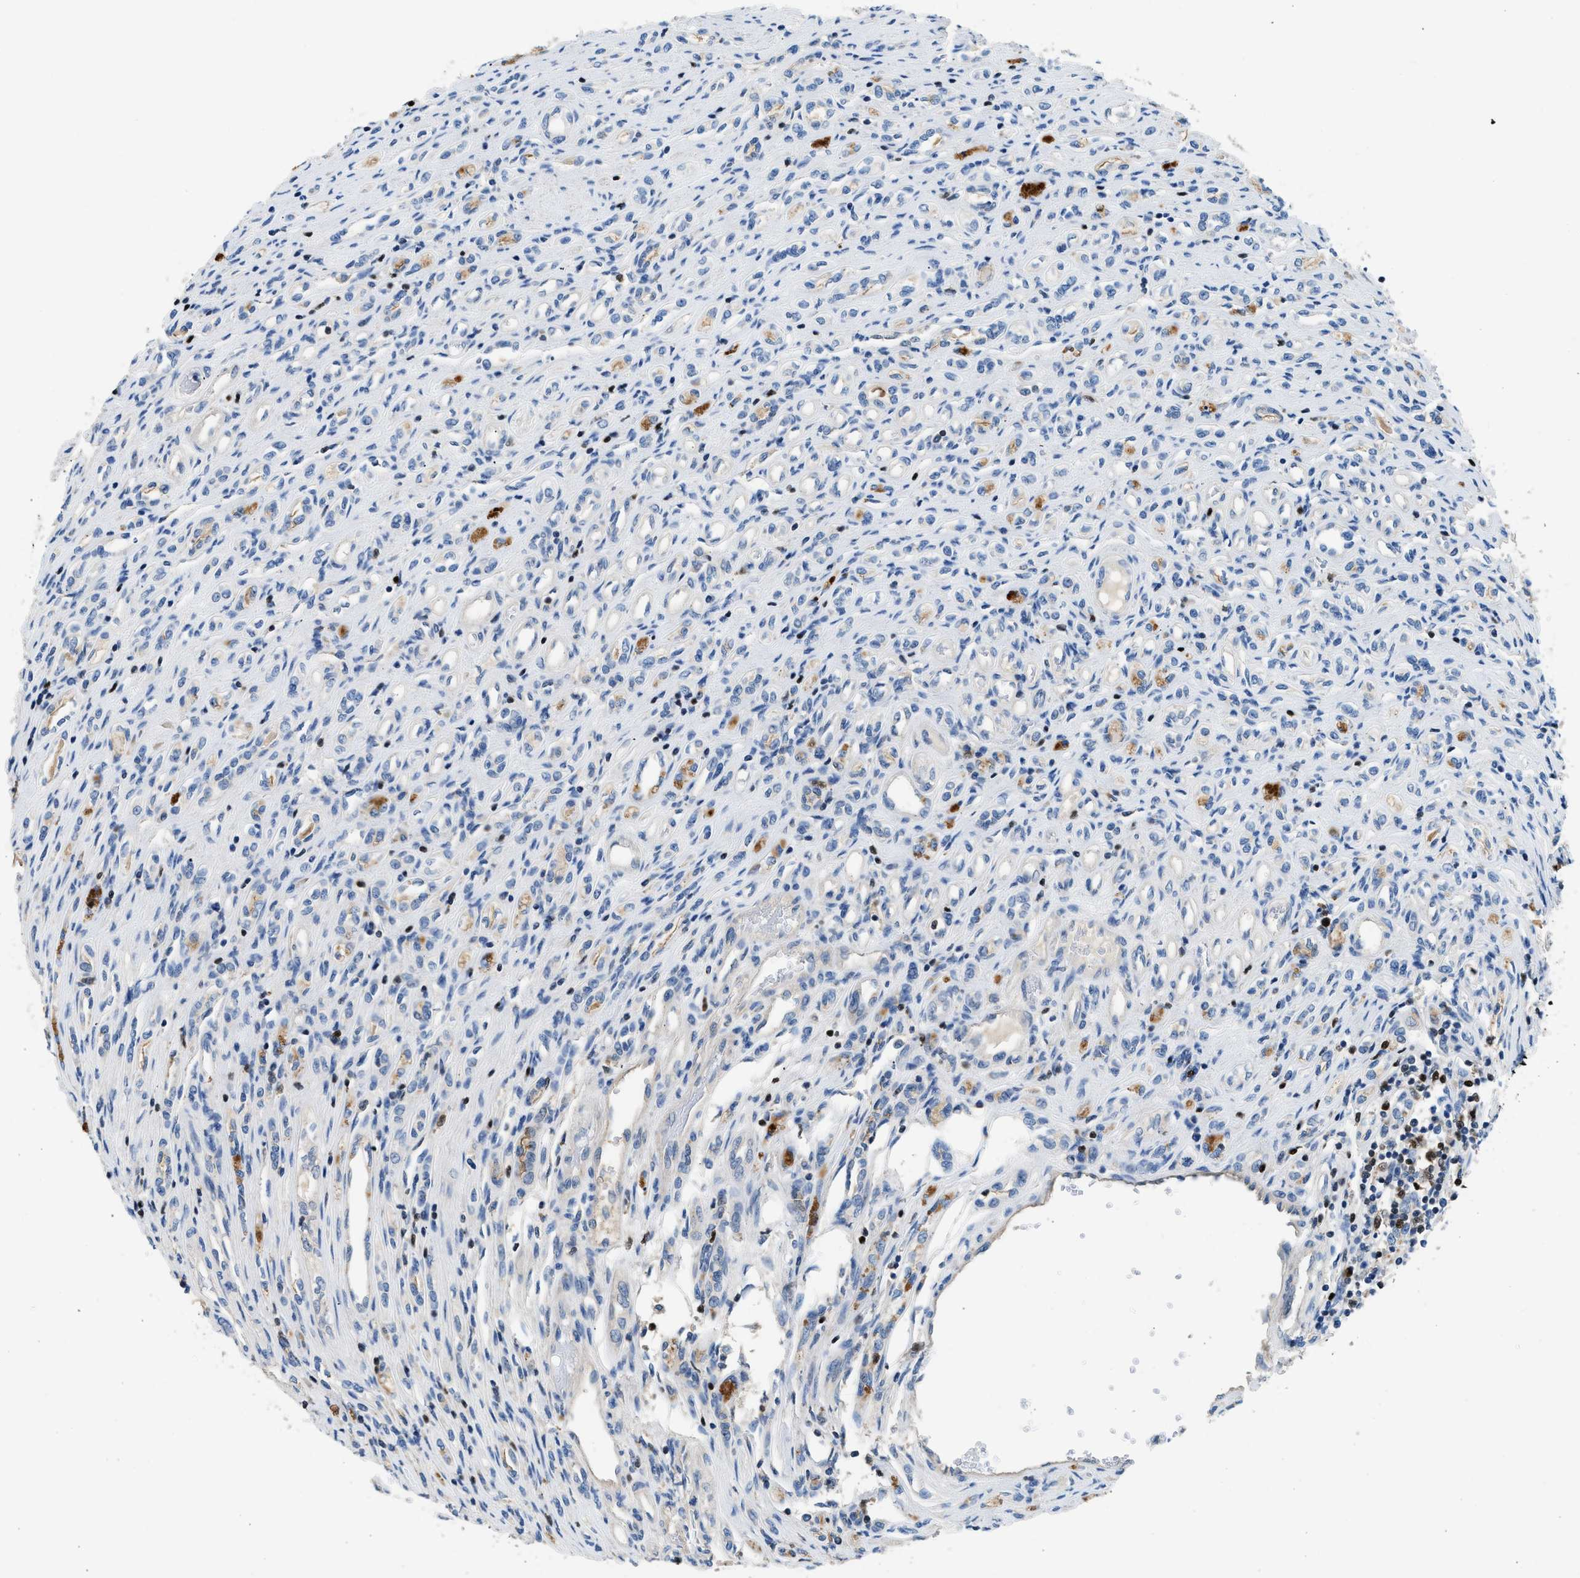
{"staining": {"intensity": "negative", "quantity": "none", "location": "none"}, "tissue": "renal cancer", "cell_type": "Tumor cells", "image_type": "cancer", "snomed": [{"axis": "morphology", "description": "Adenocarcinoma, NOS"}, {"axis": "topography", "description": "Kidney"}], "caption": "A micrograph of human renal cancer is negative for staining in tumor cells. (DAB immunohistochemistry (IHC) visualized using brightfield microscopy, high magnification).", "gene": "TOX", "patient": {"sex": "female", "age": 70}}